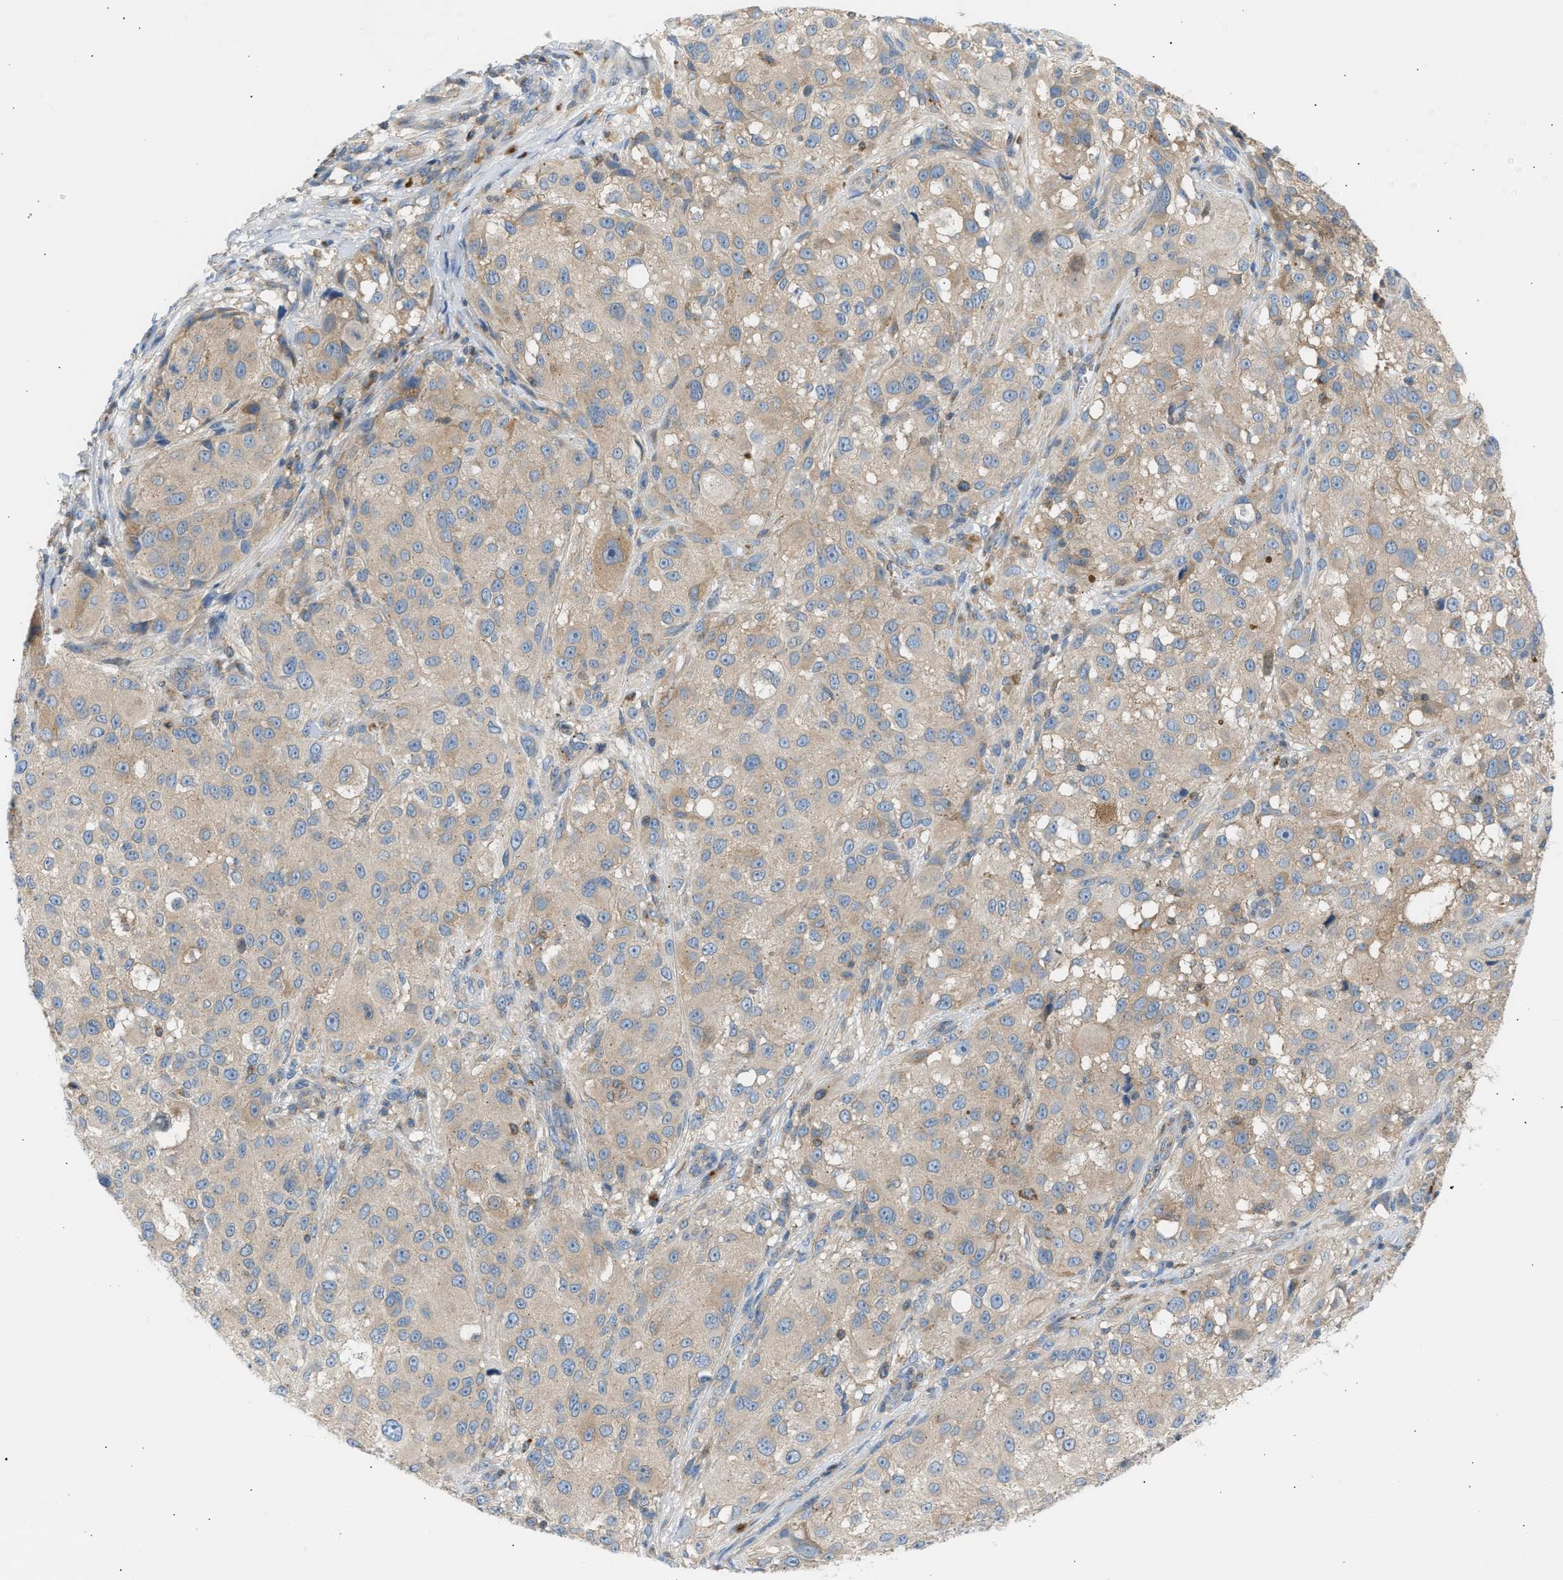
{"staining": {"intensity": "weak", "quantity": ">75%", "location": "cytoplasmic/membranous"}, "tissue": "melanoma", "cell_type": "Tumor cells", "image_type": "cancer", "snomed": [{"axis": "morphology", "description": "Necrosis, NOS"}, {"axis": "morphology", "description": "Malignant melanoma, NOS"}, {"axis": "topography", "description": "Skin"}], "caption": "Protein positivity by immunohistochemistry (IHC) shows weak cytoplasmic/membranous expression in about >75% of tumor cells in melanoma. The protein is stained brown, and the nuclei are stained in blue (DAB IHC with brightfield microscopy, high magnification).", "gene": "TRIM50", "patient": {"sex": "female", "age": 87}}